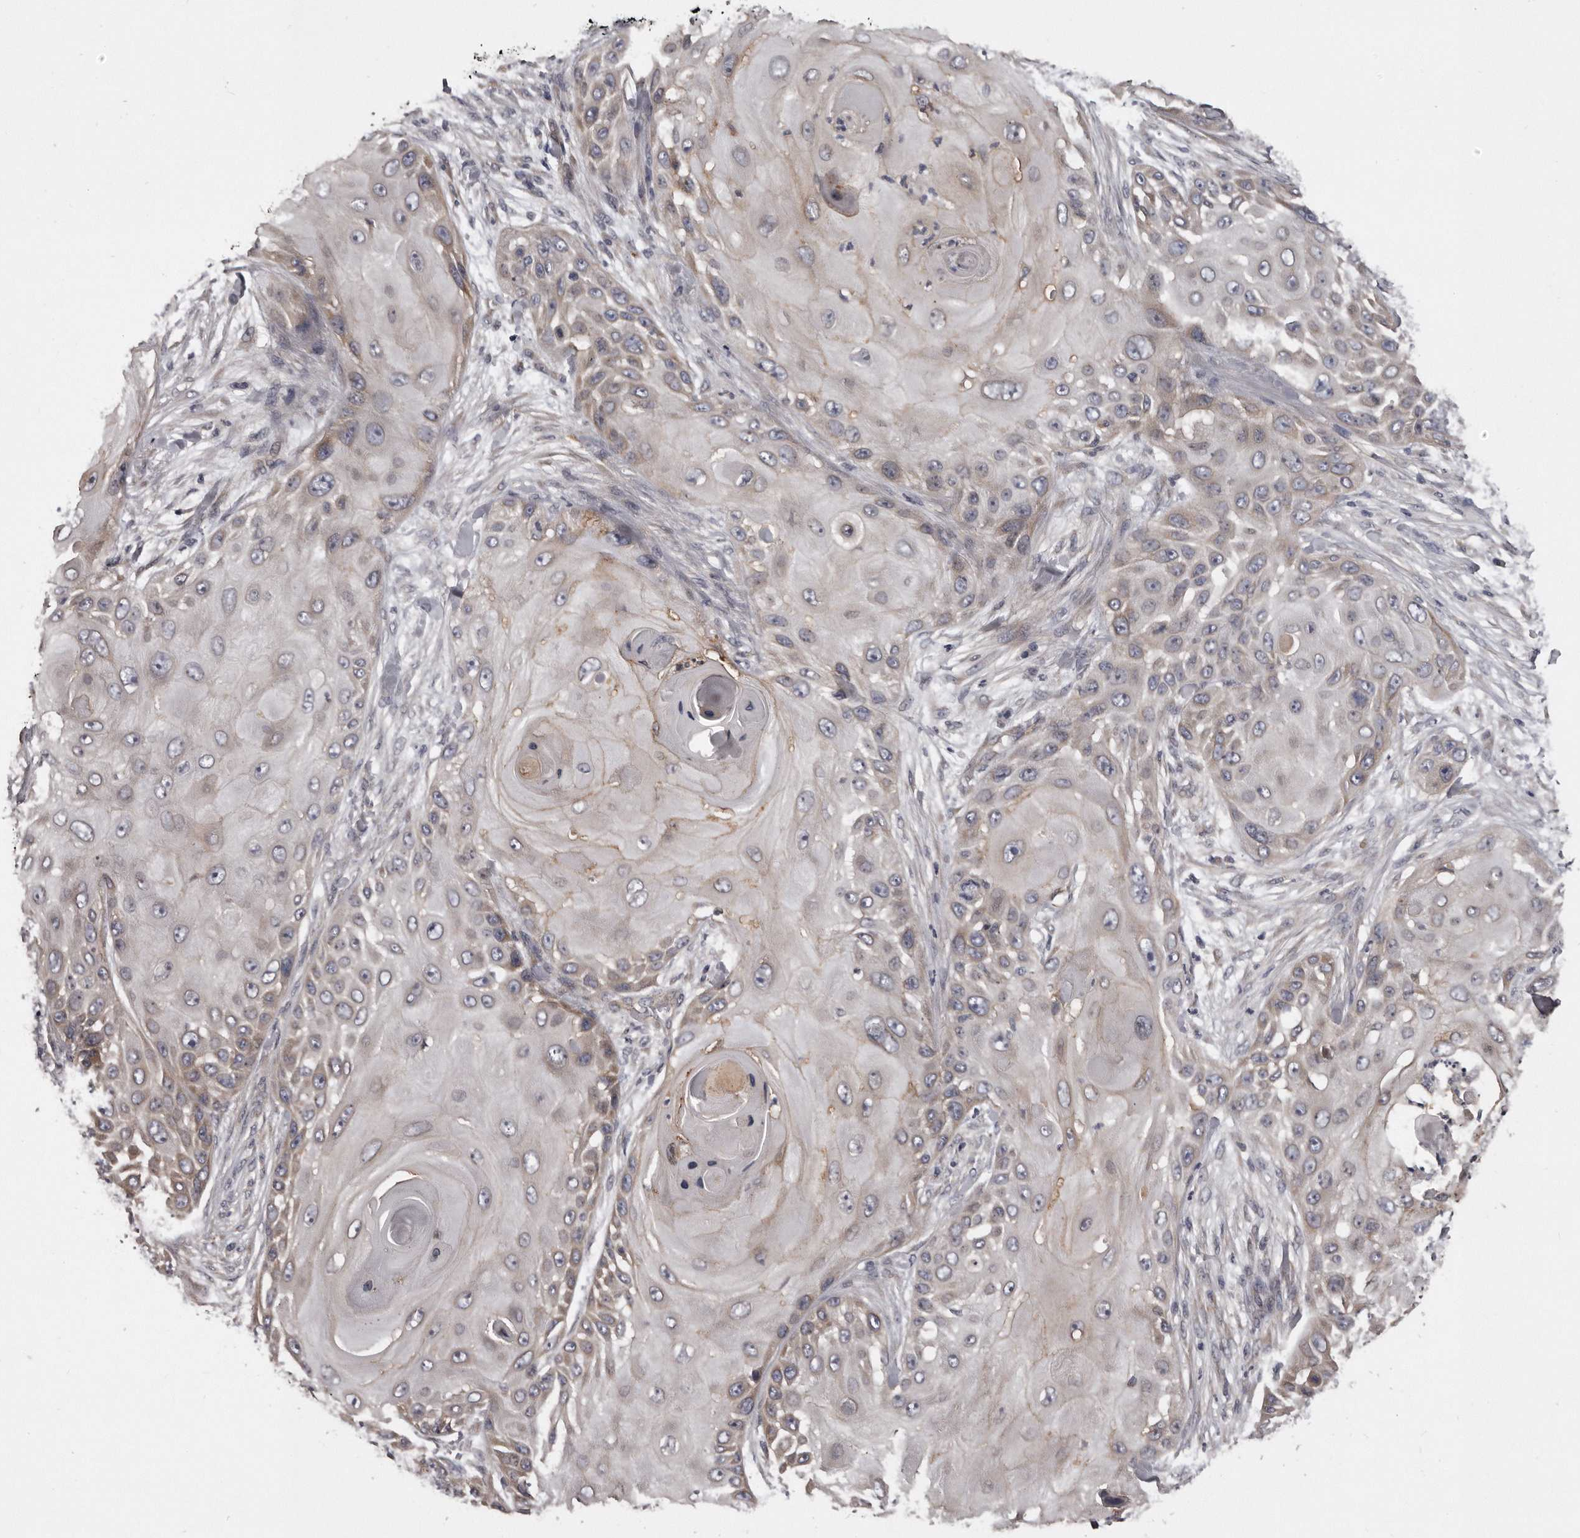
{"staining": {"intensity": "weak", "quantity": "25%-75%", "location": "cytoplasmic/membranous"}, "tissue": "skin cancer", "cell_type": "Tumor cells", "image_type": "cancer", "snomed": [{"axis": "morphology", "description": "Squamous cell carcinoma, NOS"}, {"axis": "topography", "description": "Skin"}], "caption": "Immunohistochemical staining of human skin cancer displays low levels of weak cytoplasmic/membranous positivity in about 25%-75% of tumor cells.", "gene": "ARMCX1", "patient": {"sex": "female", "age": 44}}